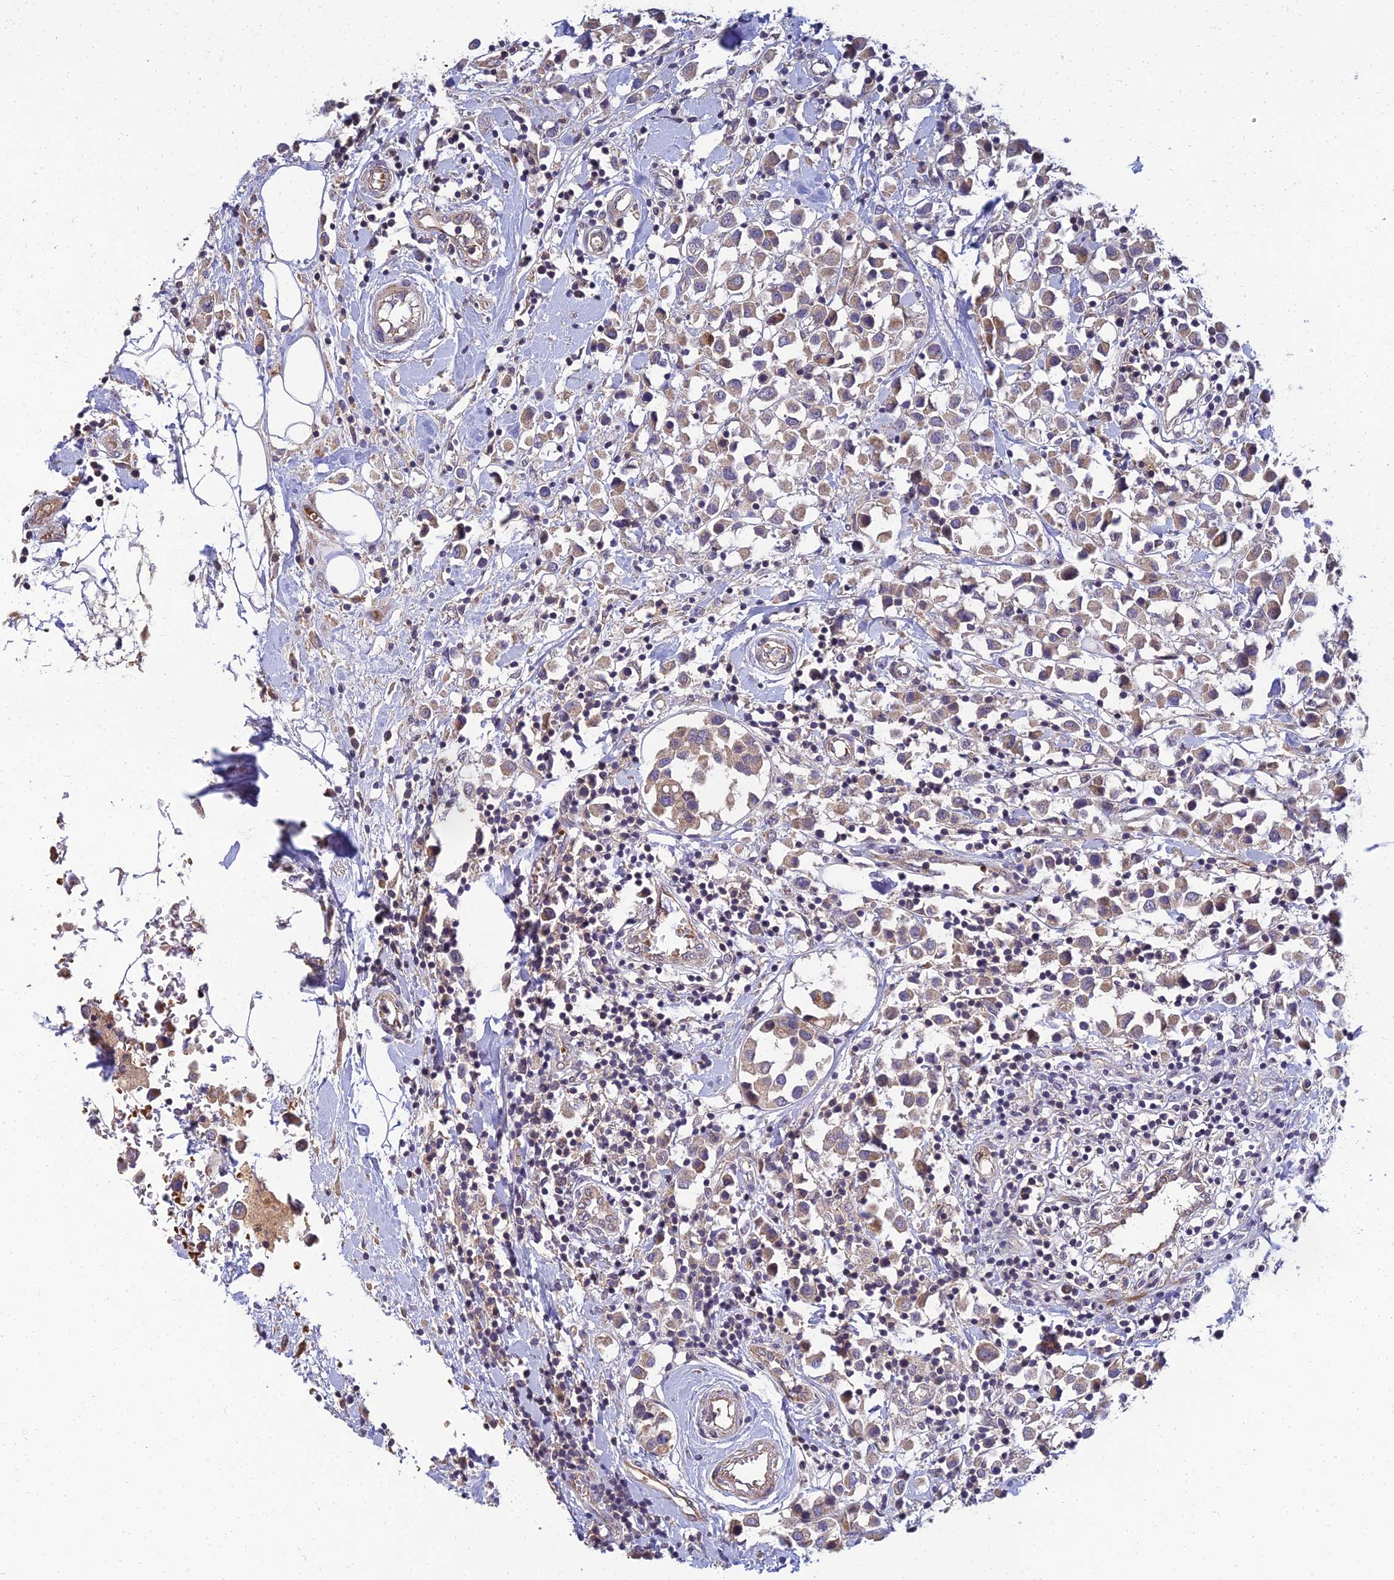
{"staining": {"intensity": "weak", "quantity": ">75%", "location": "cytoplasmic/membranous"}, "tissue": "breast cancer", "cell_type": "Tumor cells", "image_type": "cancer", "snomed": [{"axis": "morphology", "description": "Duct carcinoma"}, {"axis": "topography", "description": "Breast"}], "caption": "IHC histopathology image of neoplastic tissue: breast infiltrating ductal carcinoma stained using immunohistochemistry (IHC) shows low levels of weak protein expression localized specifically in the cytoplasmic/membranous of tumor cells, appearing as a cytoplasmic/membranous brown color.", "gene": "NPY", "patient": {"sex": "female", "age": 61}}